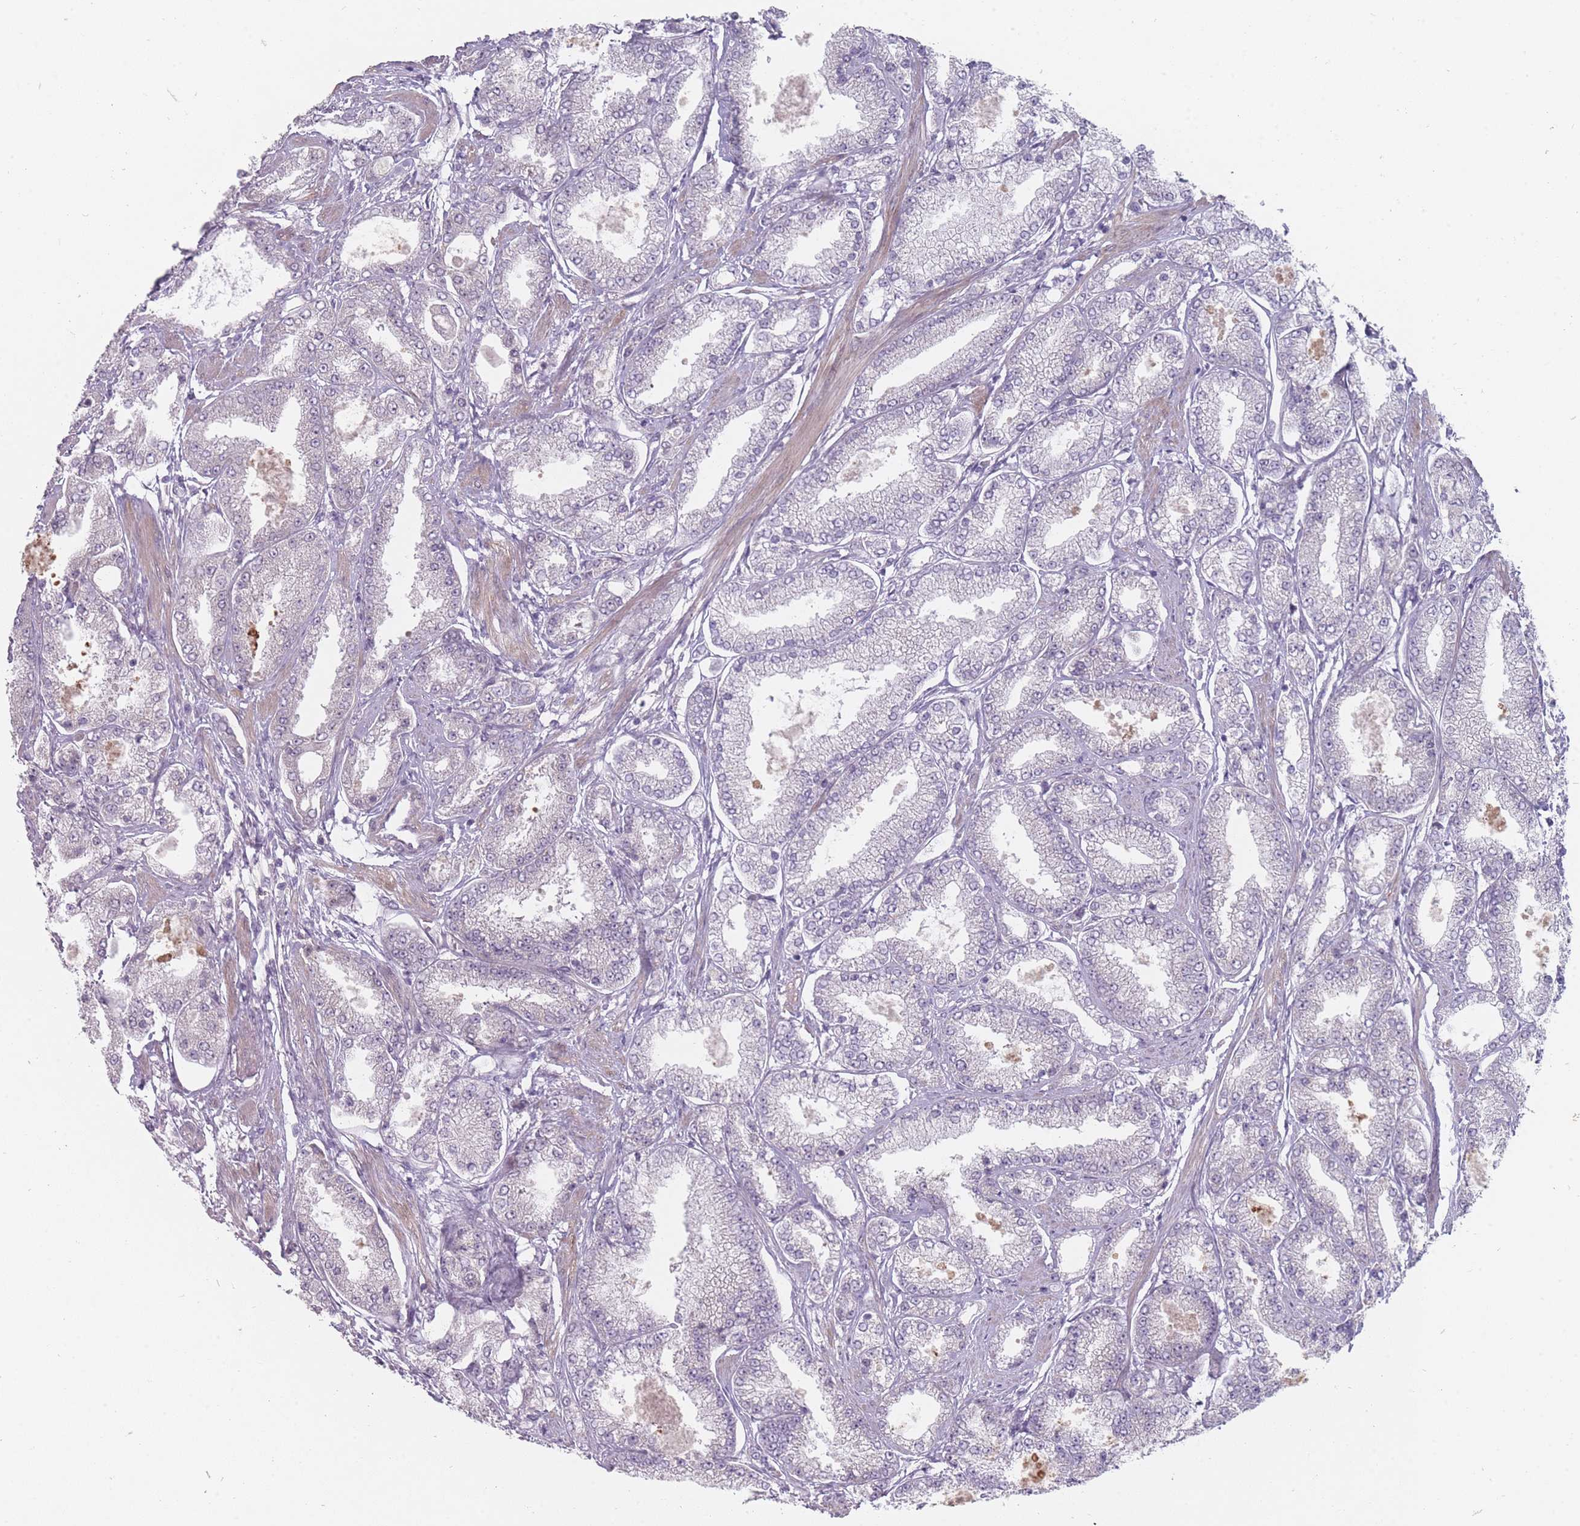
{"staining": {"intensity": "negative", "quantity": "none", "location": "none"}, "tissue": "prostate cancer", "cell_type": "Tumor cells", "image_type": "cancer", "snomed": [{"axis": "morphology", "description": "Adenocarcinoma, High grade"}, {"axis": "topography", "description": "Prostate"}], "caption": "A photomicrograph of prostate cancer stained for a protein exhibits no brown staining in tumor cells.", "gene": "PCDH12", "patient": {"sex": "male", "age": 69}}